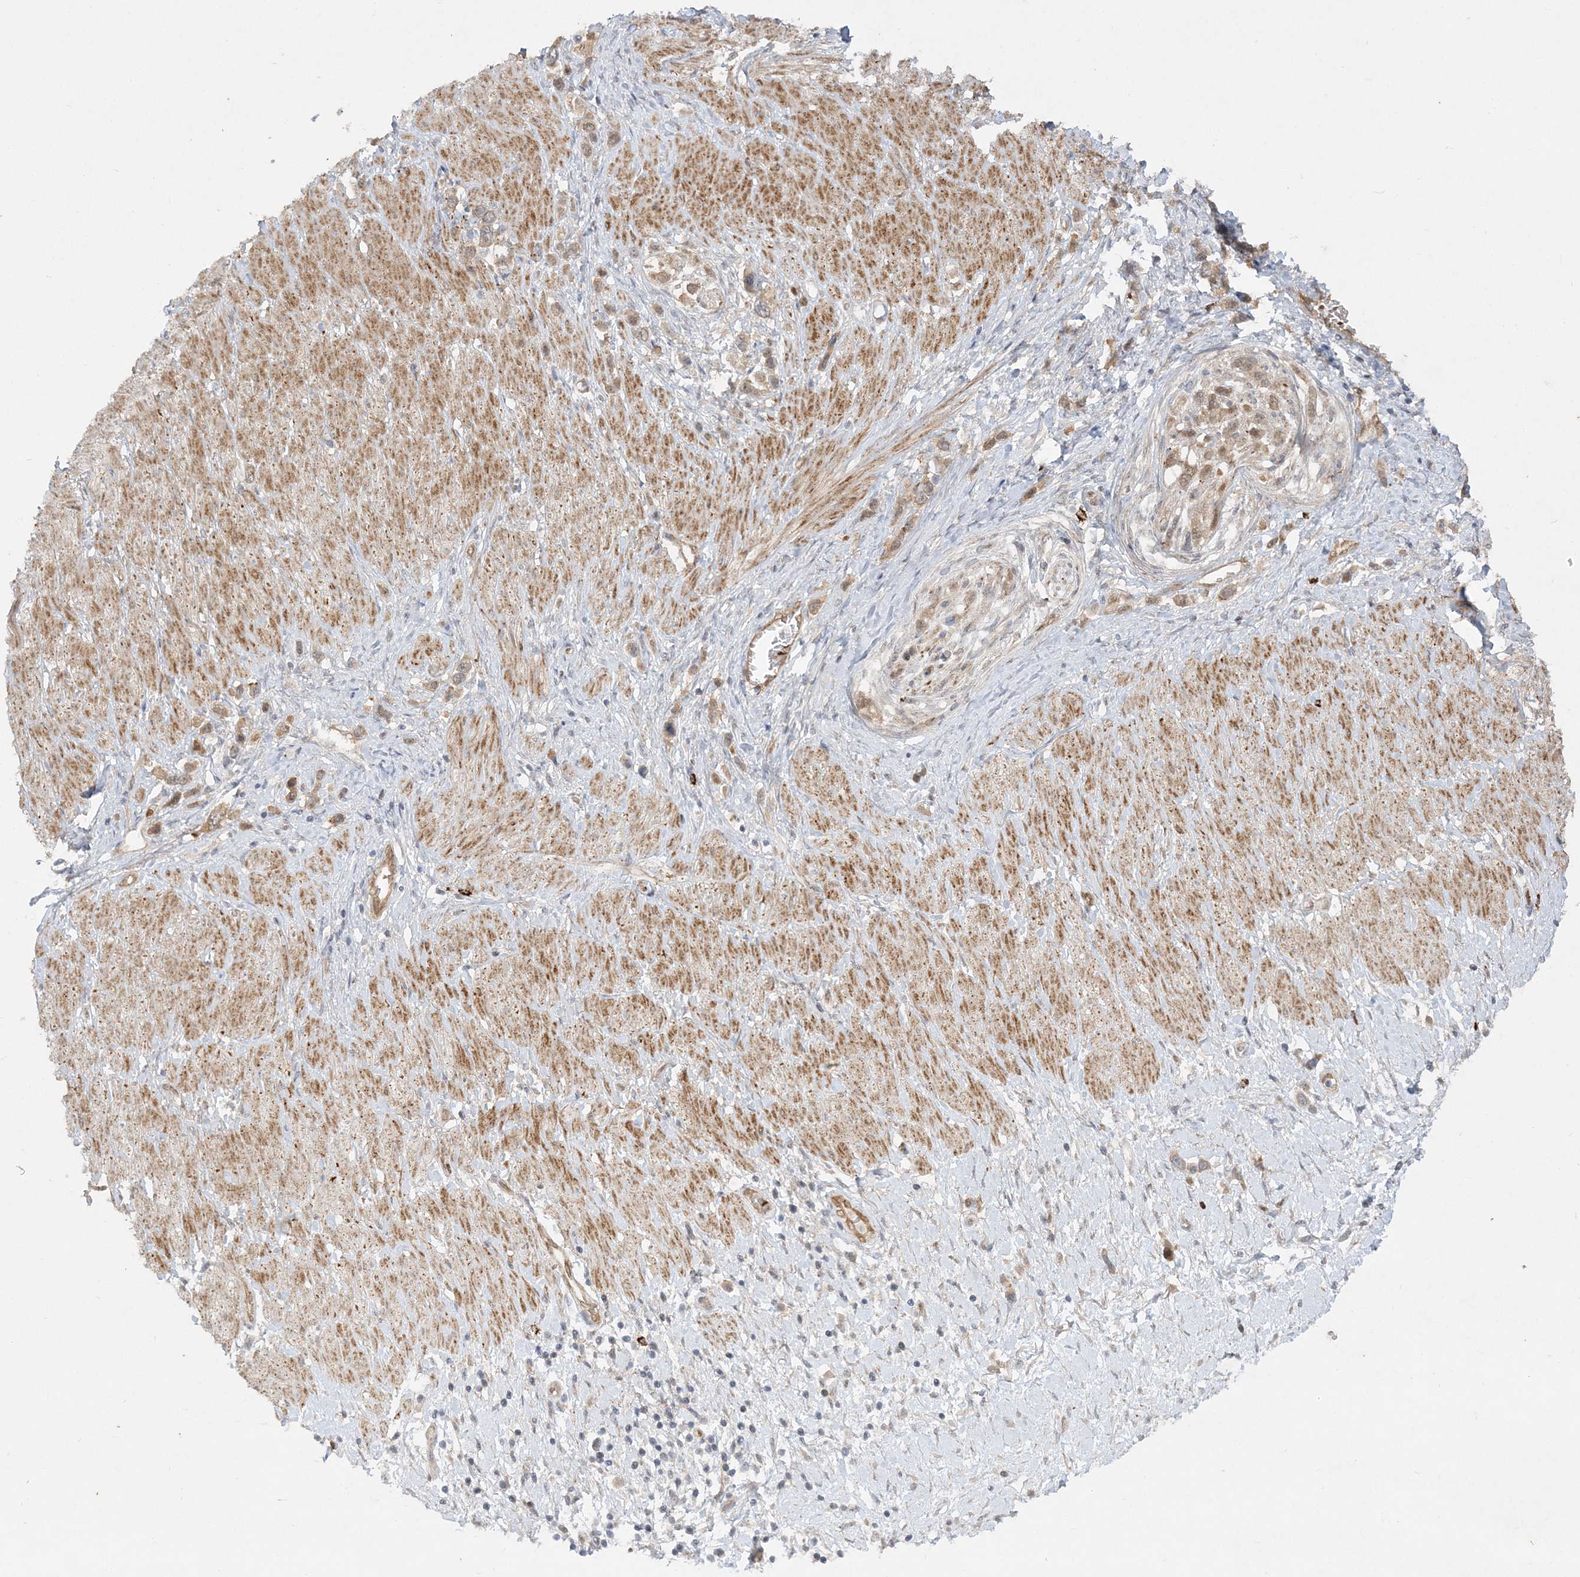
{"staining": {"intensity": "weak", "quantity": ">75%", "location": "cytoplasmic/membranous"}, "tissue": "stomach cancer", "cell_type": "Tumor cells", "image_type": "cancer", "snomed": [{"axis": "morphology", "description": "Normal tissue, NOS"}, {"axis": "morphology", "description": "Adenocarcinoma, NOS"}, {"axis": "topography", "description": "Stomach, upper"}, {"axis": "topography", "description": "Stomach"}], "caption": "Stomach adenocarcinoma stained with a protein marker reveals weak staining in tumor cells.", "gene": "INPP1", "patient": {"sex": "female", "age": 65}}